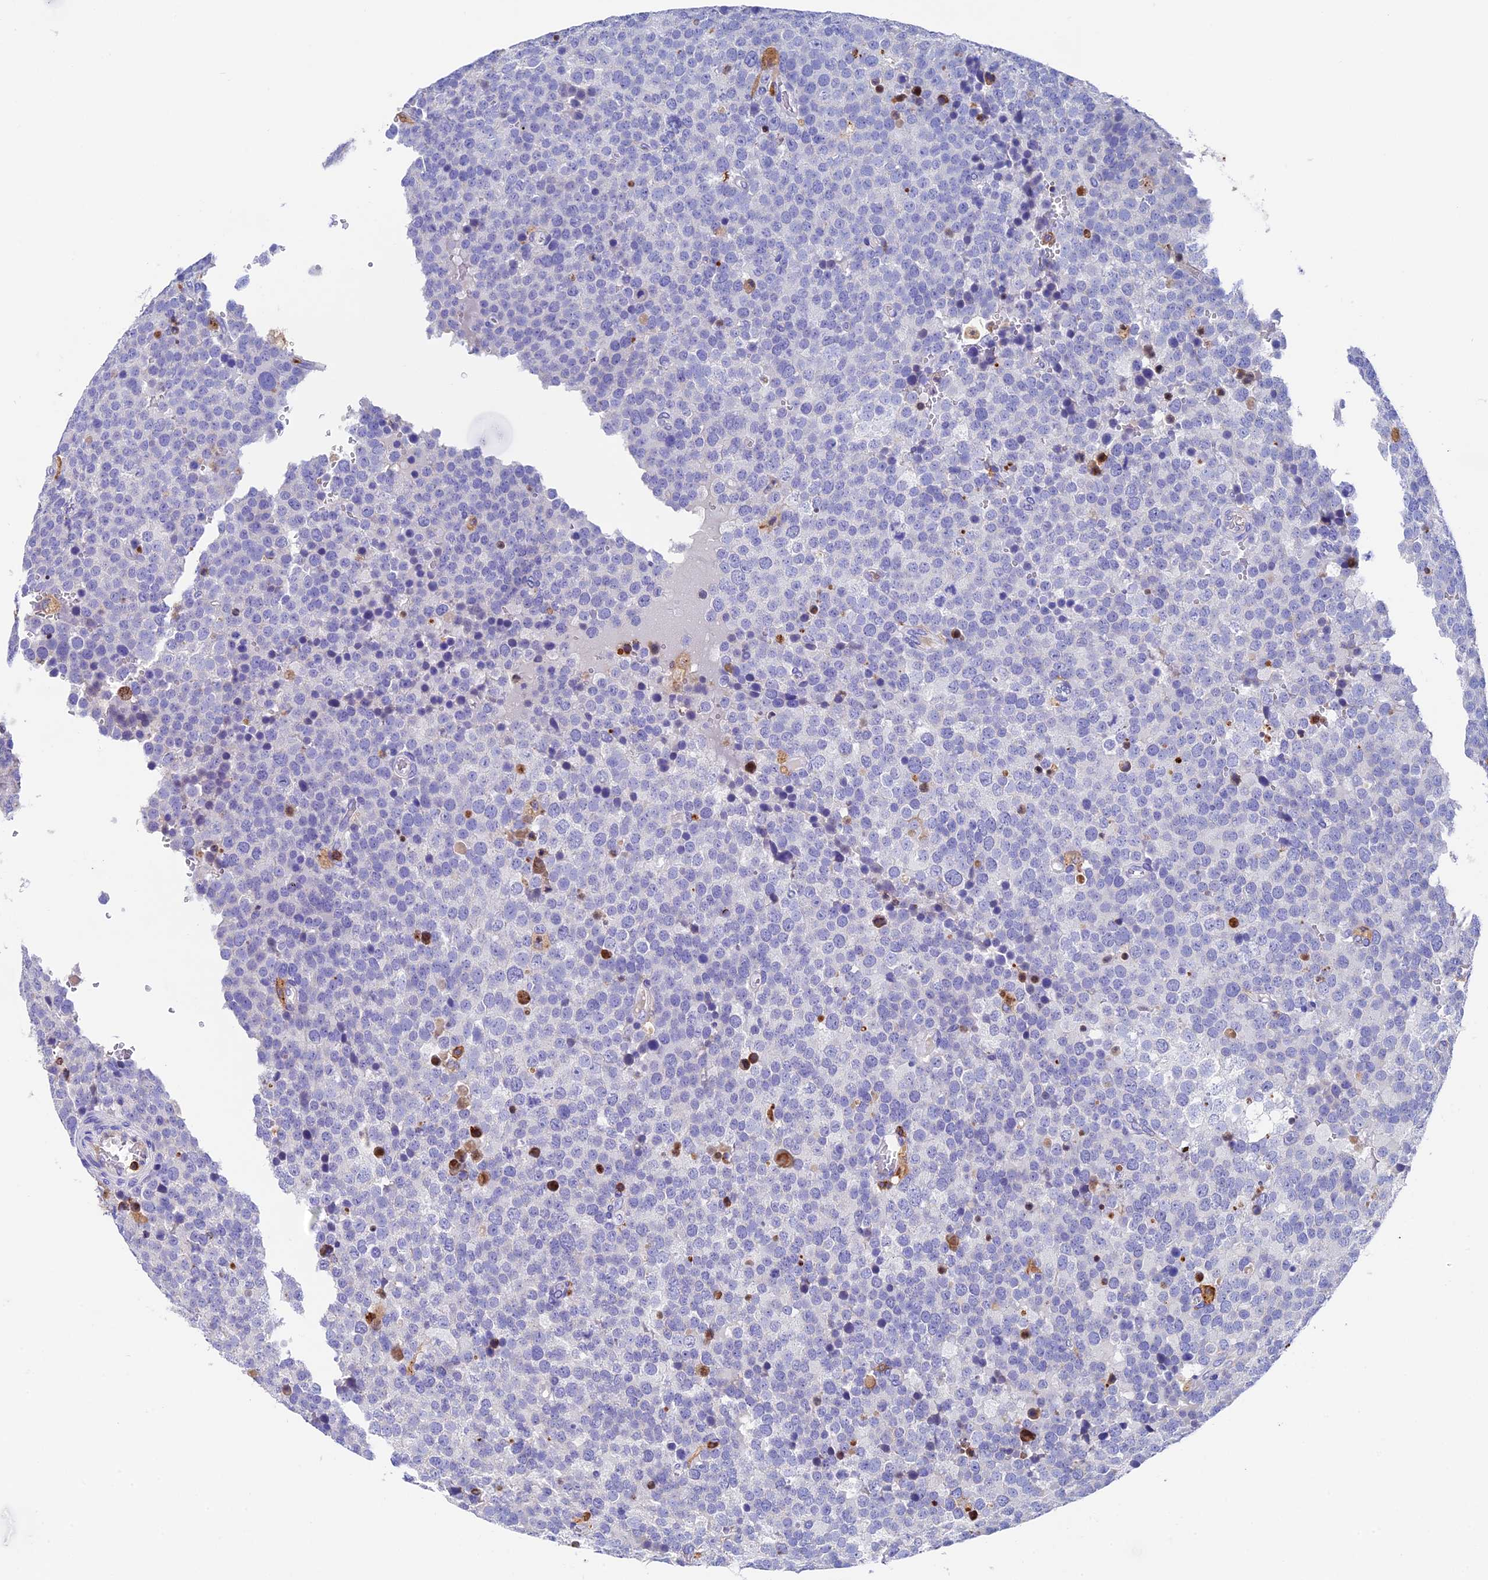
{"staining": {"intensity": "negative", "quantity": "none", "location": "none"}, "tissue": "testis cancer", "cell_type": "Tumor cells", "image_type": "cancer", "snomed": [{"axis": "morphology", "description": "Seminoma, NOS"}, {"axis": "topography", "description": "Testis"}], "caption": "Immunohistochemistry of human testis seminoma exhibits no expression in tumor cells. (Stains: DAB IHC with hematoxylin counter stain, Microscopy: brightfield microscopy at high magnification).", "gene": "ADAT1", "patient": {"sex": "male", "age": 71}}